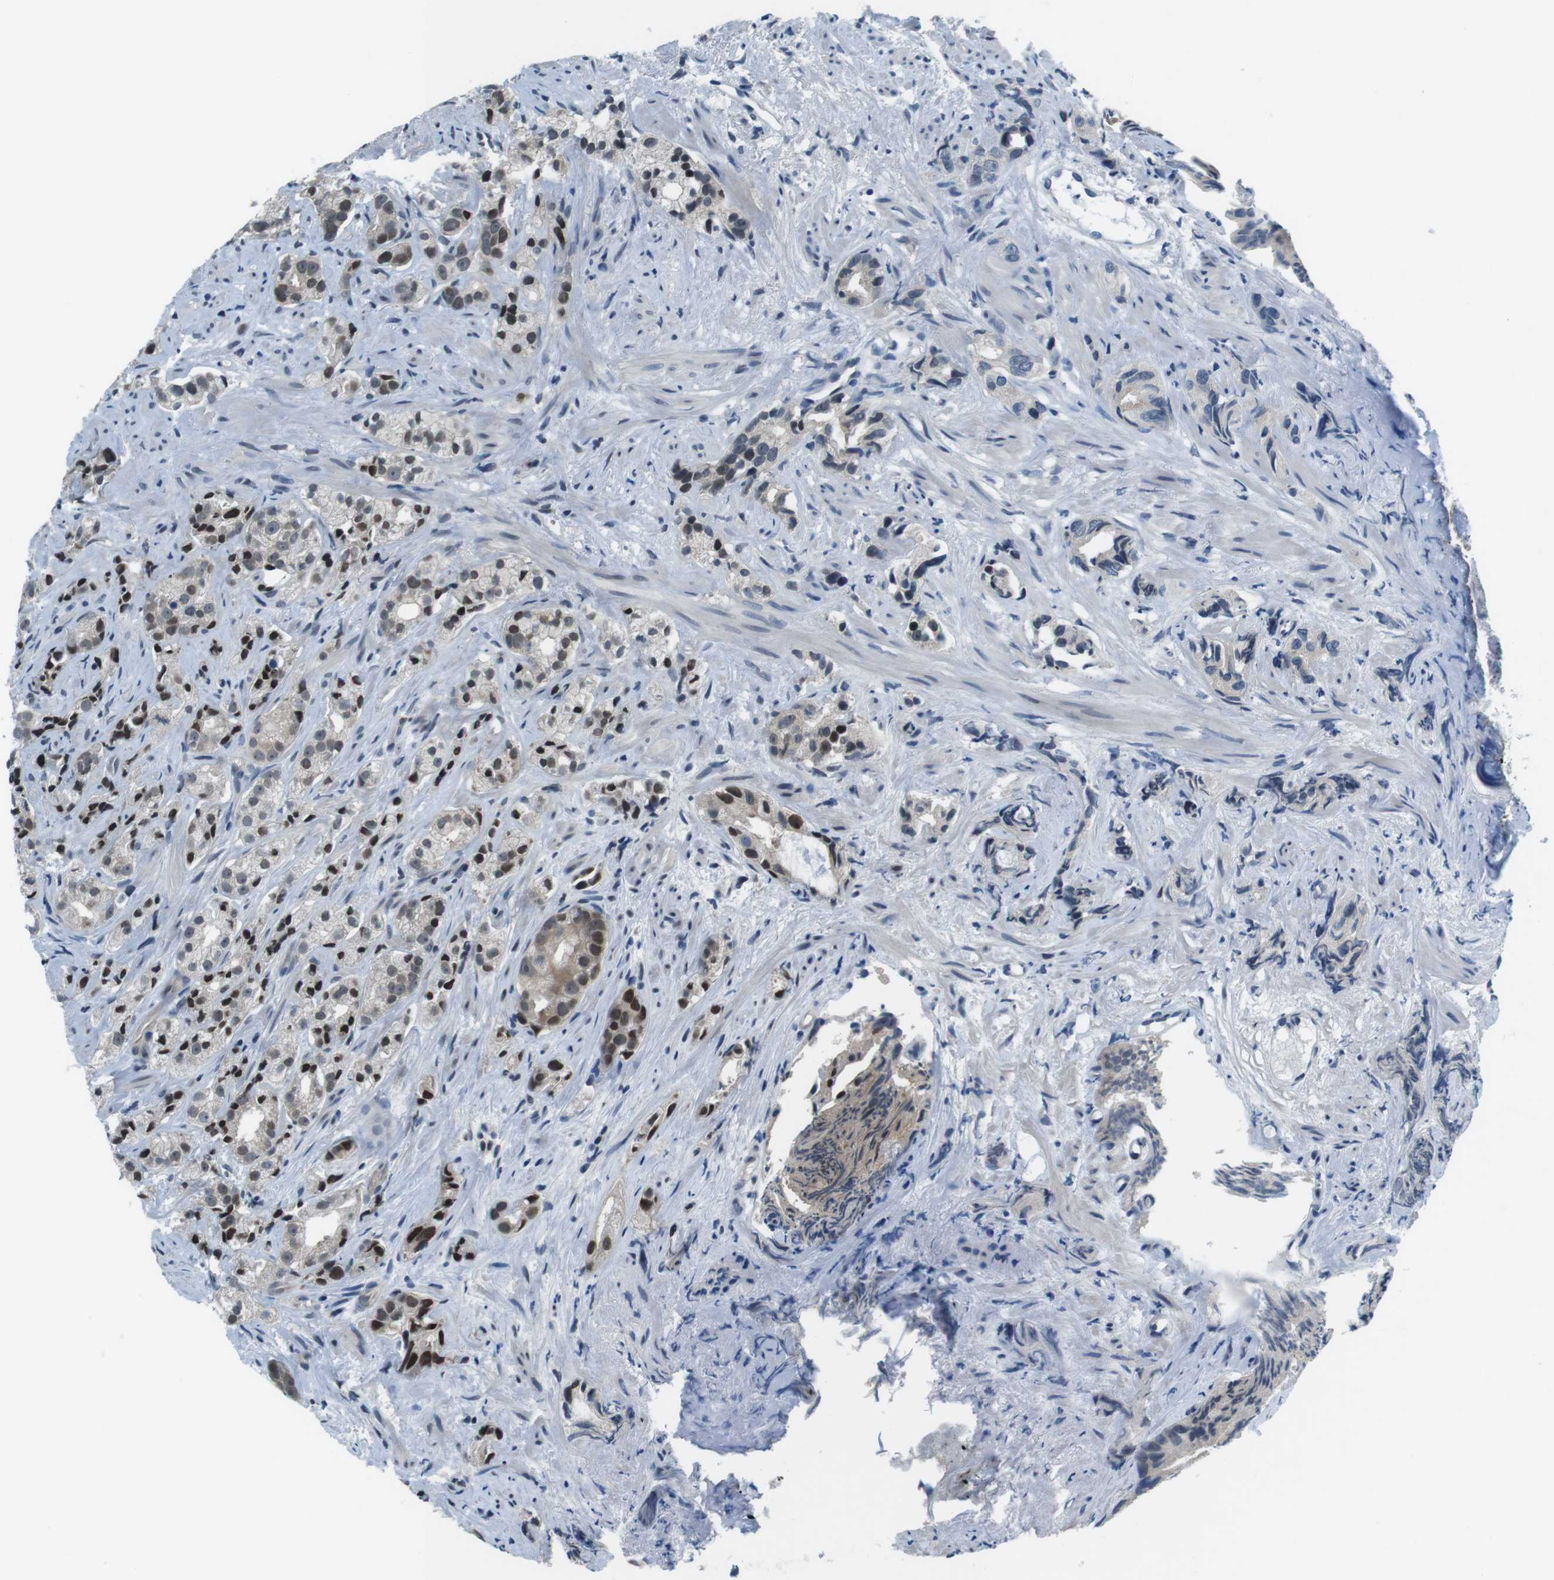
{"staining": {"intensity": "weak", "quantity": "<25%", "location": "nuclear"}, "tissue": "prostate cancer", "cell_type": "Tumor cells", "image_type": "cancer", "snomed": [{"axis": "morphology", "description": "Adenocarcinoma, Low grade"}, {"axis": "topography", "description": "Prostate"}], "caption": "High magnification brightfield microscopy of adenocarcinoma (low-grade) (prostate) stained with DAB (3,3'-diaminobenzidine) (brown) and counterstained with hematoxylin (blue): tumor cells show no significant staining. (Brightfield microscopy of DAB immunohistochemistry at high magnification).", "gene": "NEK4", "patient": {"sex": "male", "age": 89}}